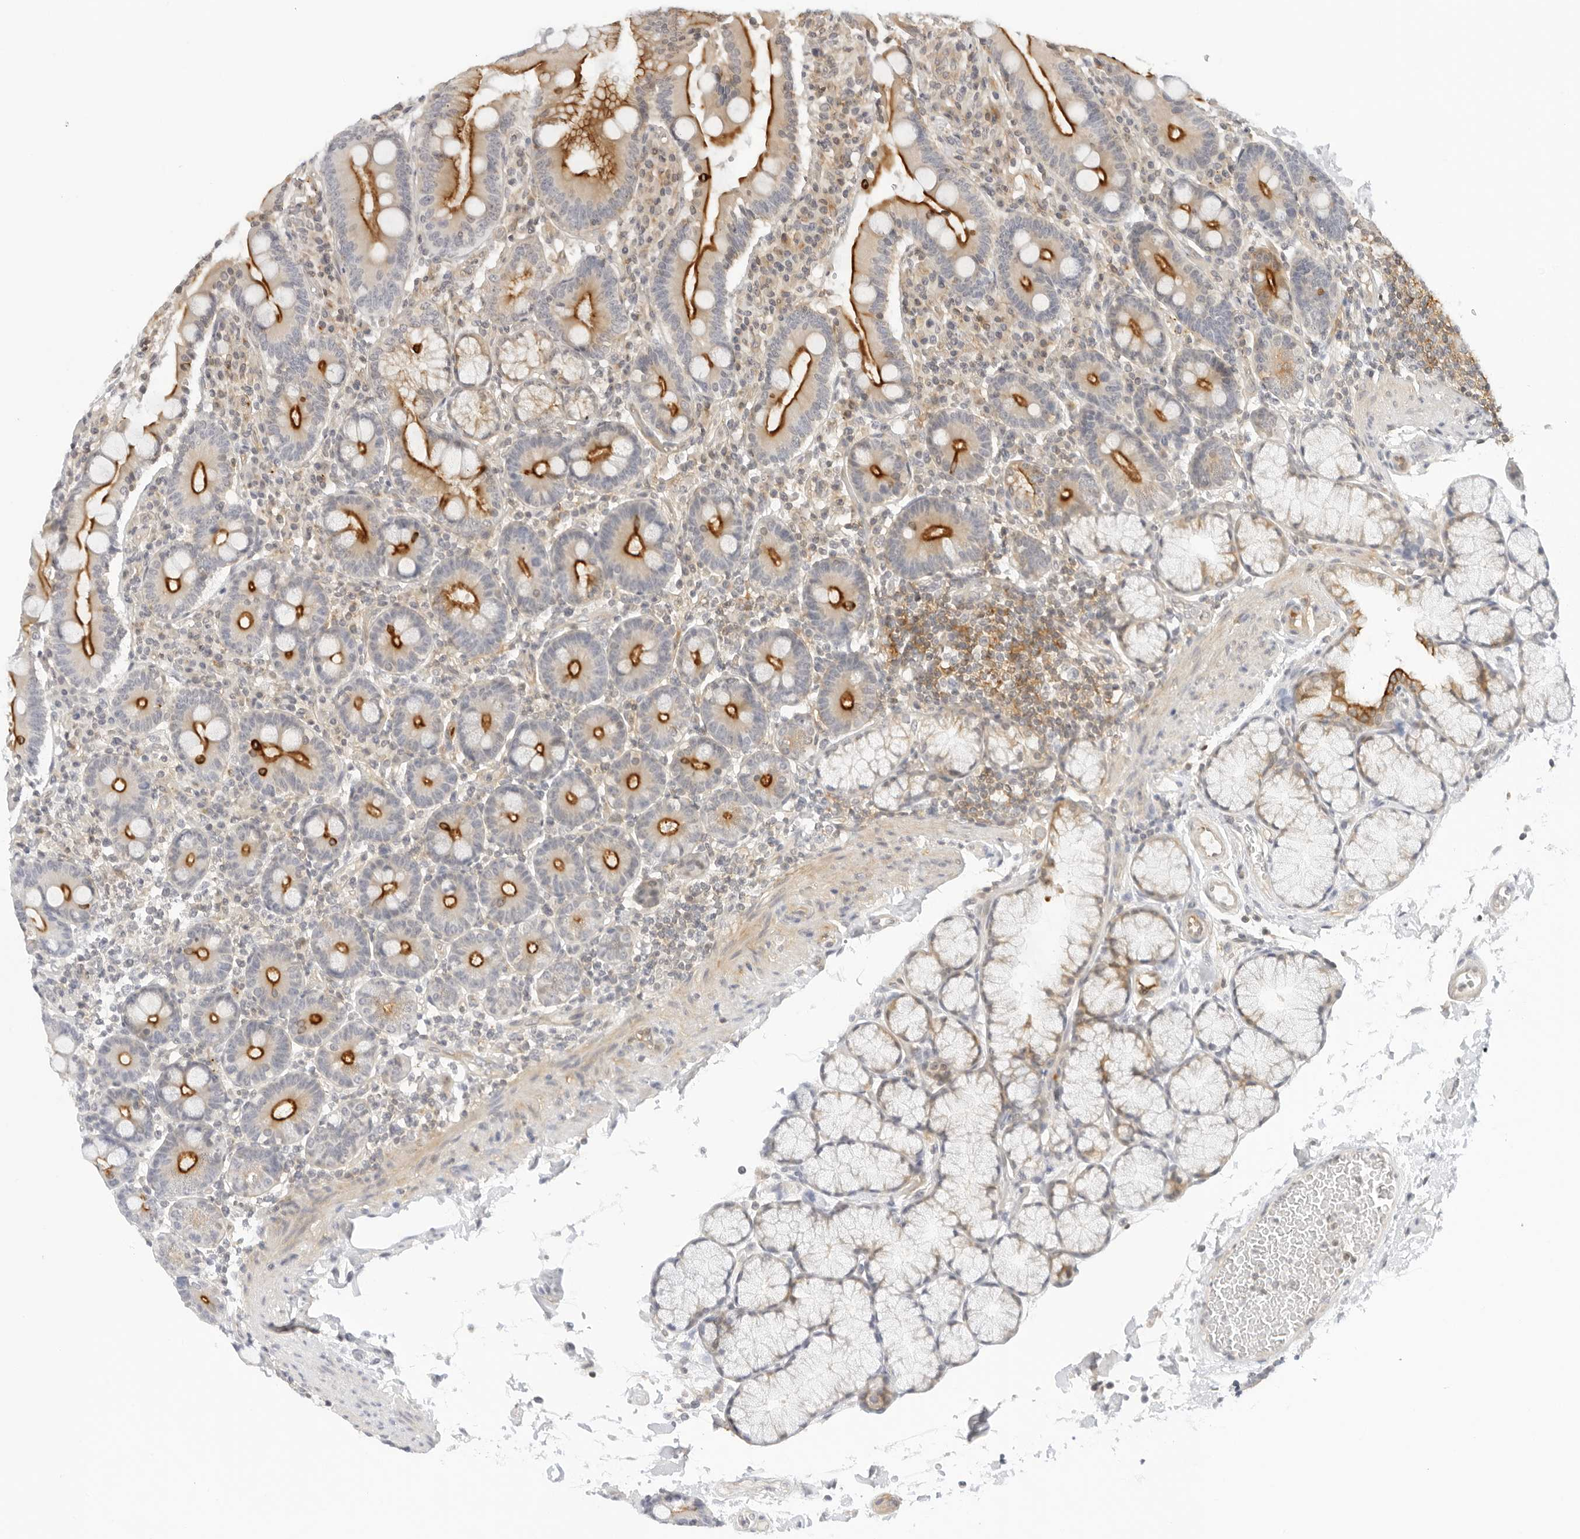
{"staining": {"intensity": "strong", "quantity": "25%-75%", "location": "cytoplasmic/membranous"}, "tissue": "duodenum", "cell_type": "Glandular cells", "image_type": "normal", "snomed": [{"axis": "morphology", "description": "Normal tissue, NOS"}, {"axis": "topography", "description": "Small intestine, NOS"}], "caption": "A histopathology image showing strong cytoplasmic/membranous expression in about 25%-75% of glandular cells in normal duodenum, as visualized by brown immunohistochemical staining.", "gene": "OSCP1", "patient": {"sex": "female", "age": 71}}